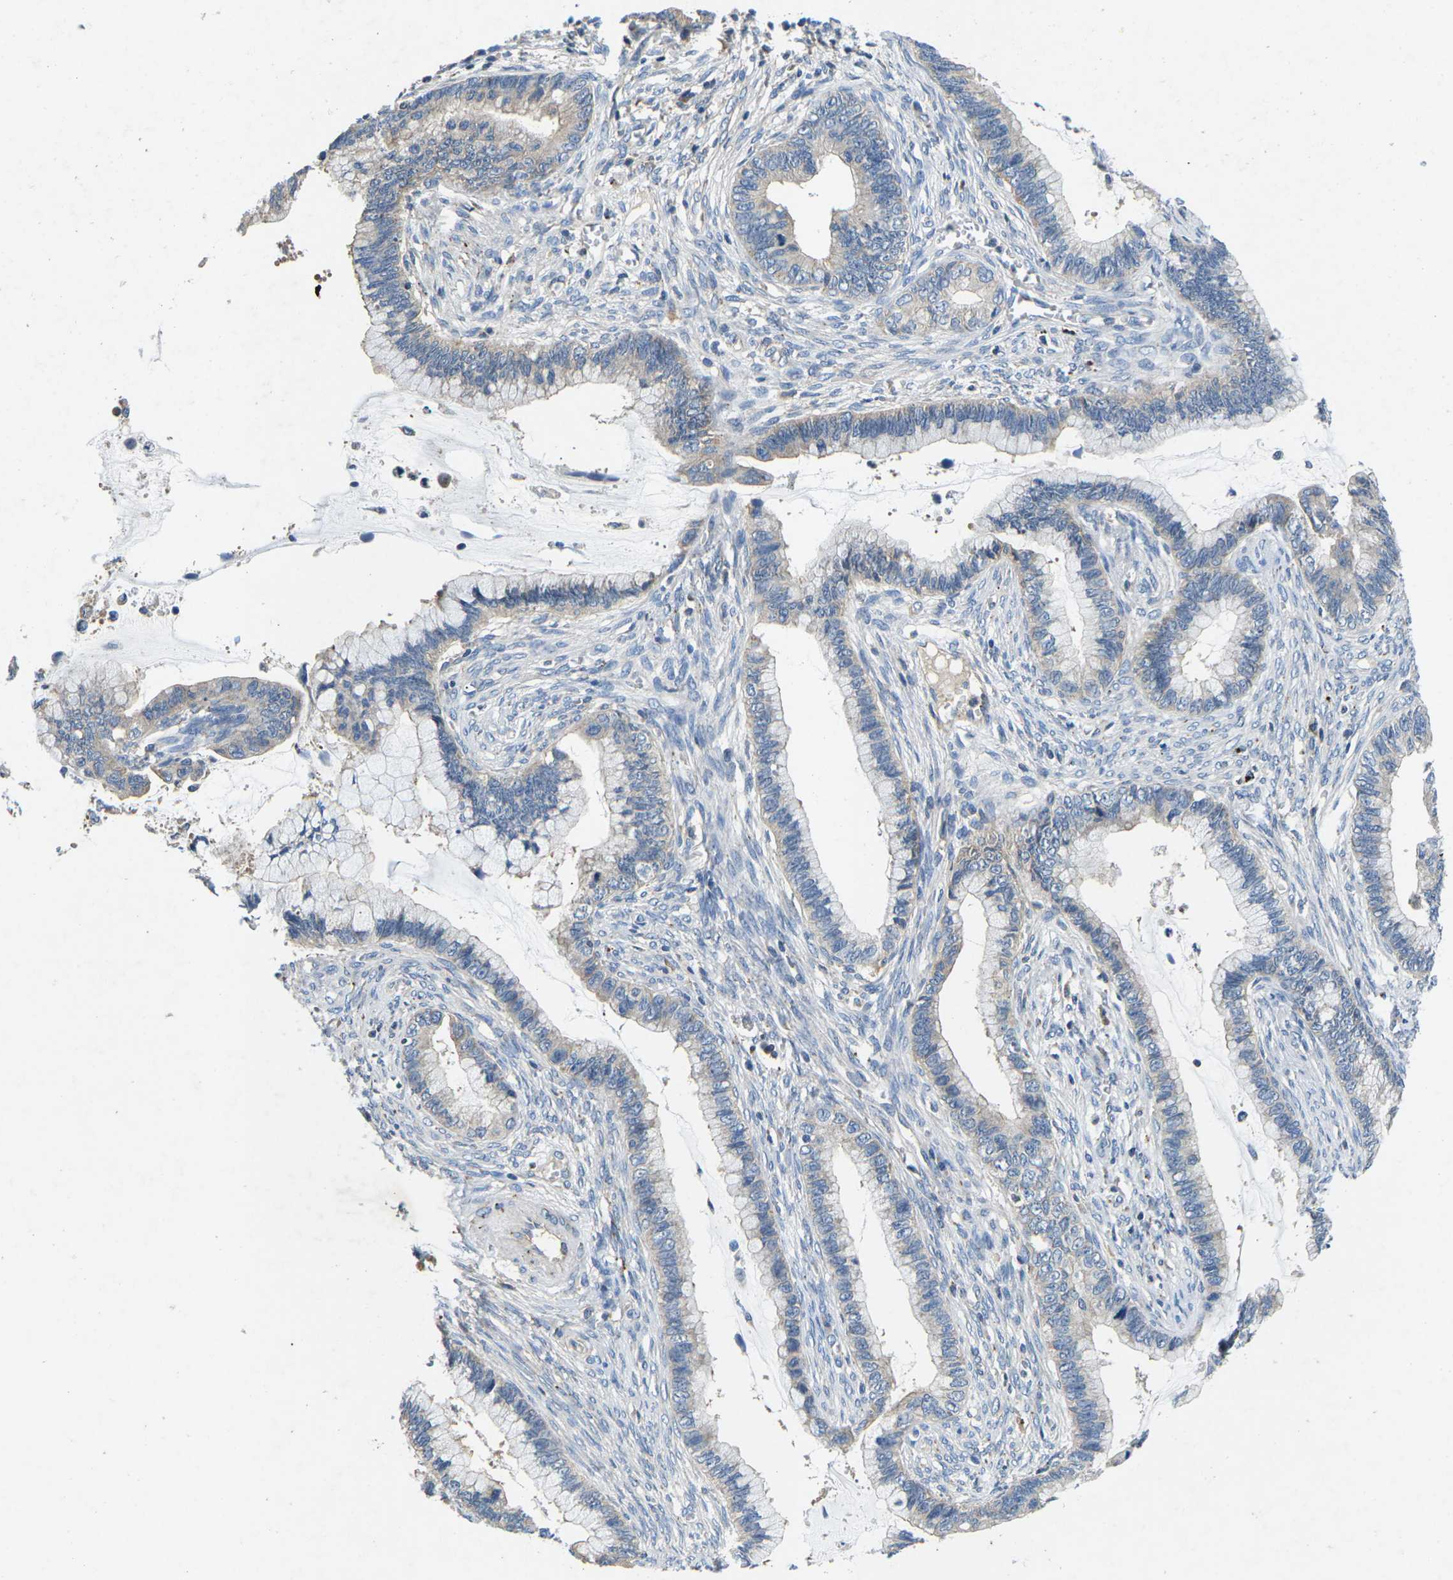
{"staining": {"intensity": "weak", "quantity": "<25%", "location": "cytoplasmic/membranous"}, "tissue": "cervical cancer", "cell_type": "Tumor cells", "image_type": "cancer", "snomed": [{"axis": "morphology", "description": "Adenocarcinoma, NOS"}, {"axis": "topography", "description": "Cervix"}], "caption": "This is an immunohistochemistry photomicrograph of cervical cancer (adenocarcinoma). There is no positivity in tumor cells.", "gene": "PDCD6IP", "patient": {"sex": "female", "age": 44}}